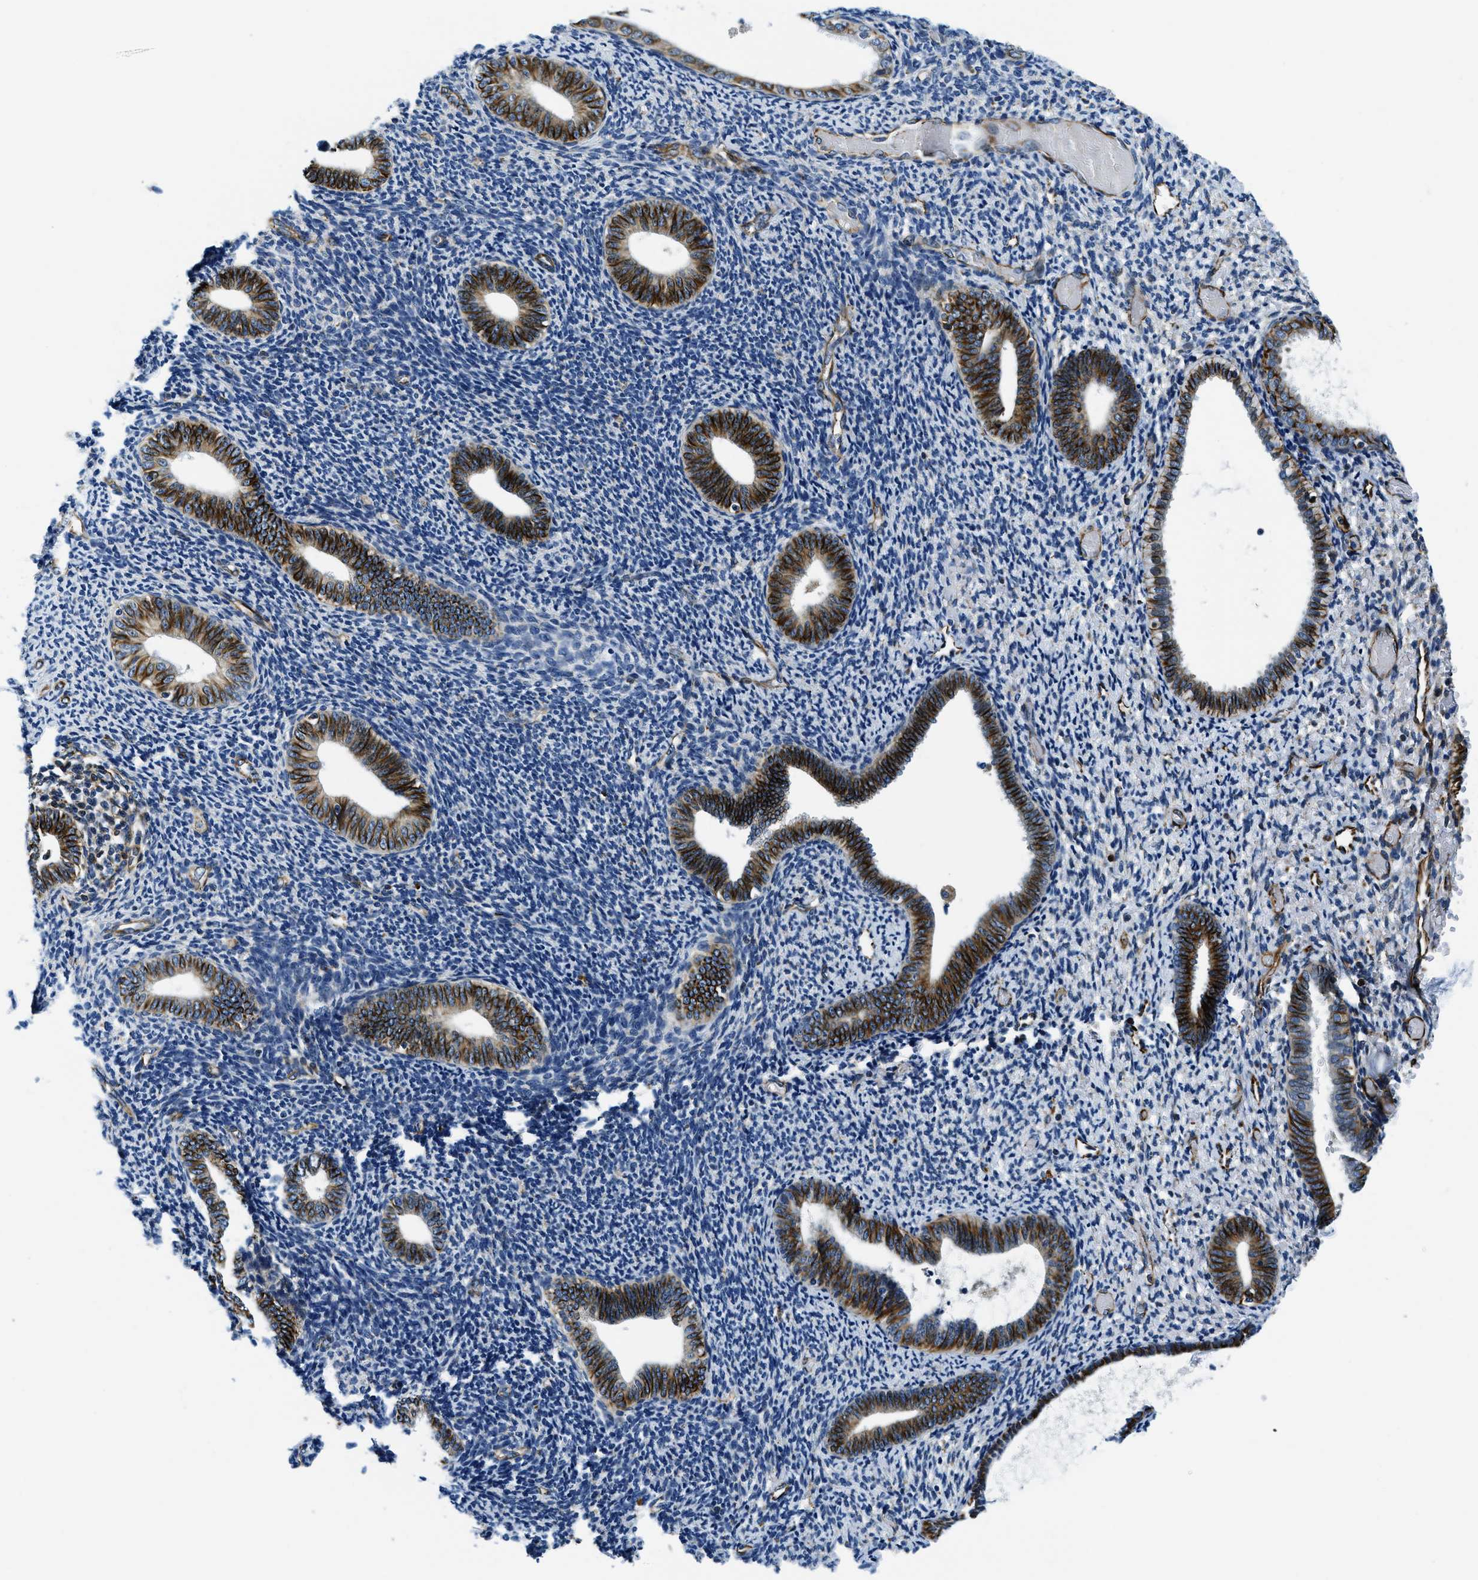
{"staining": {"intensity": "moderate", "quantity": "<25%", "location": "cytoplasmic/membranous"}, "tissue": "endometrium", "cell_type": "Cells in endometrial stroma", "image_type": "normal", "snomed": [{"axis": "morphology", "description": "Normal tissue, NOS"}, {"axis": "topography", "description": "Endometrium"}], "caption": "IHC image of unremarkable endometrium: human endometrium stained using IHC reveals low levels of moderate protein expression localized specifically in the cytoplasmic/membranous of cells in endometrial stroma, appearing as a cytoplasmic/membranous brown color.", "gene": "GNS", "patient": {"sex": "female", "age": 66}}